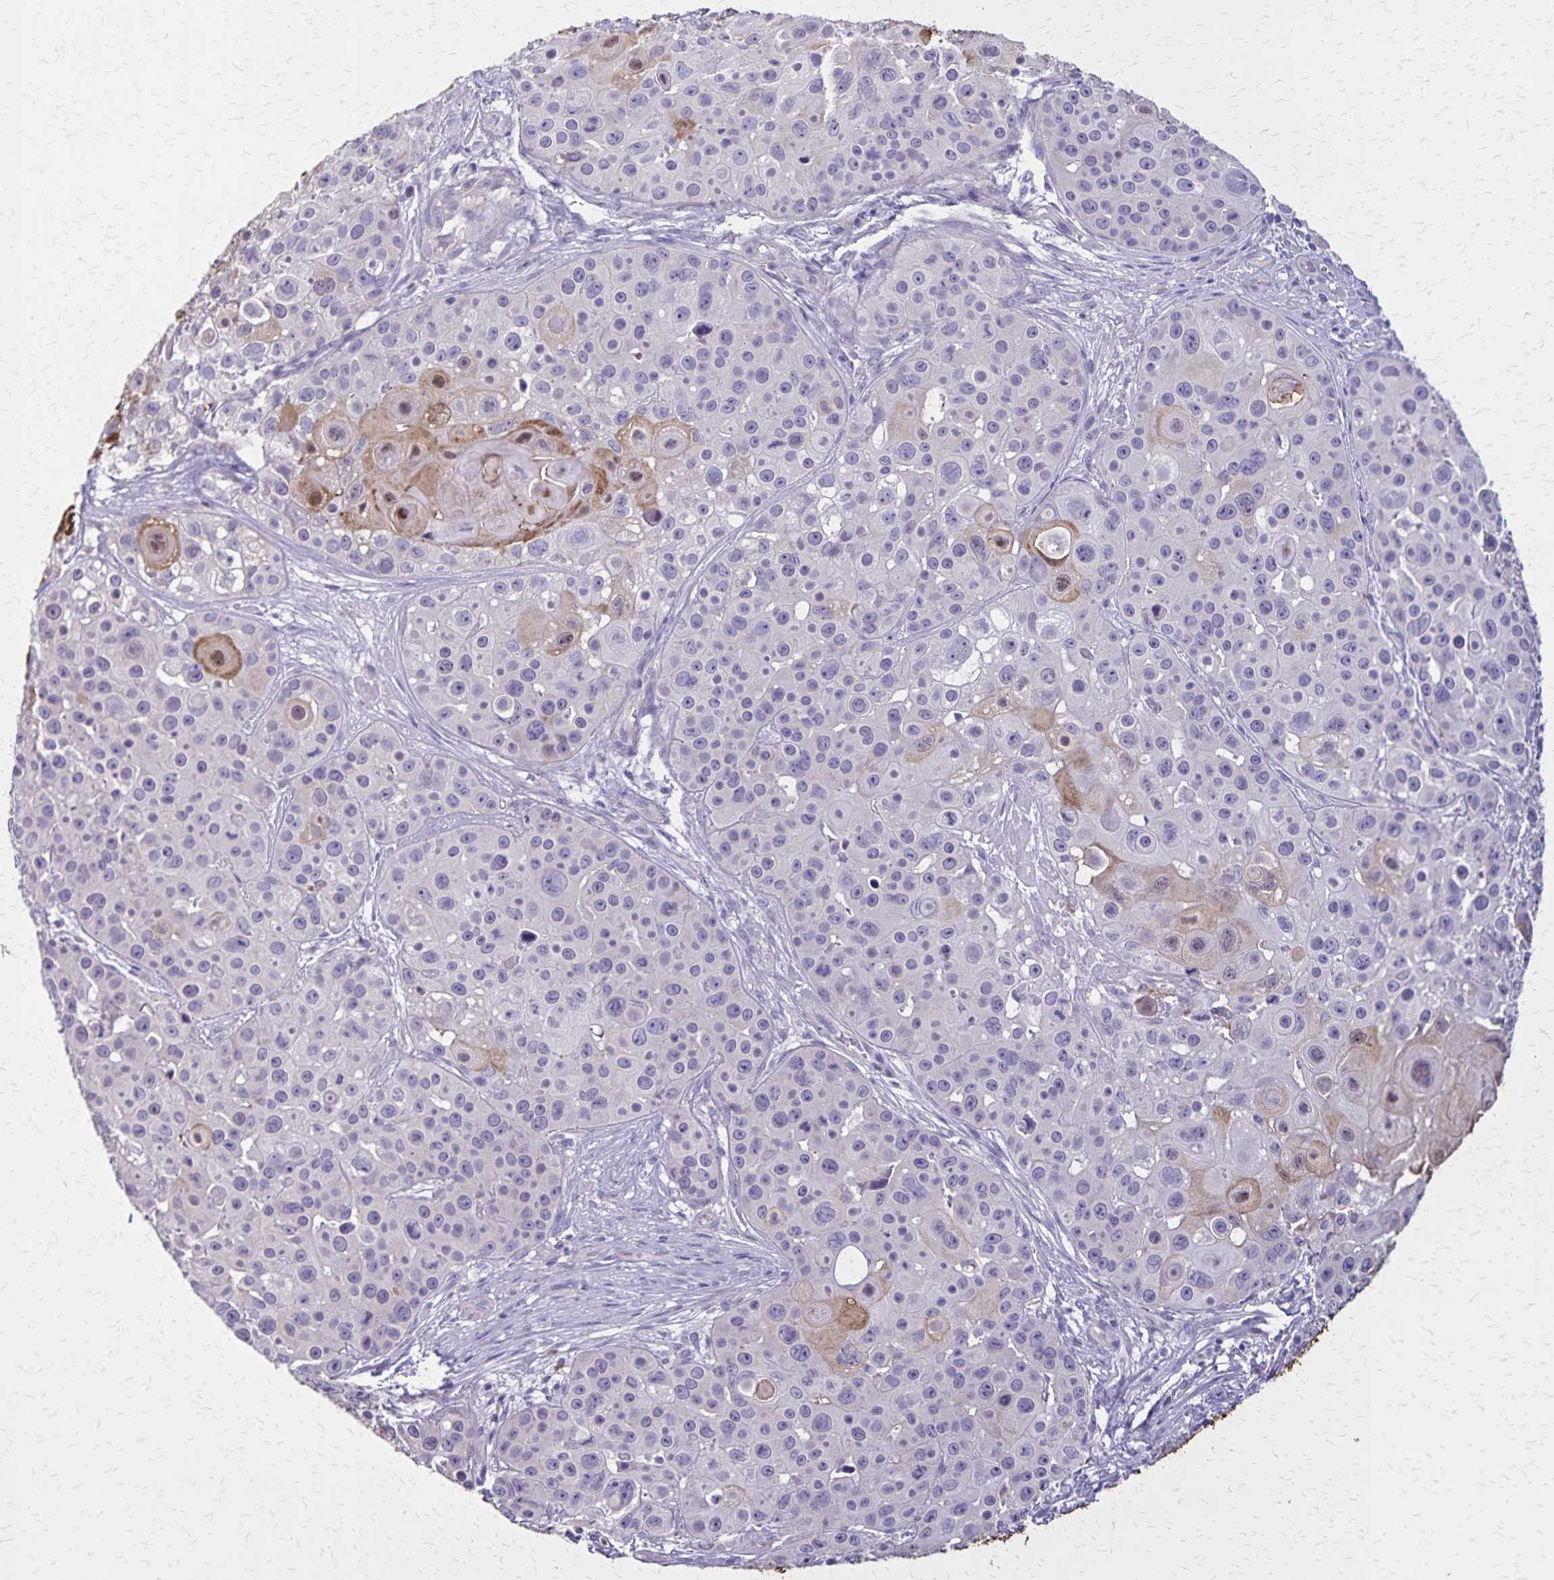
{"staining": {"intensity": "weak", "quantity": "<25%", "location": "cytoplasmic/membranous,nuclear"}, "tissue": "skin cancer", "cell_type": "Tumor cells", "image_type": "cancer", "snomed": [{"axis": "morphology", "description": "Squamous cell carcinoma, NOS"}, {"axis": "topography", "description": "Skin"}], "caption": "Histopathology image shows no significant protein positivity in tumor cells of skin cancer (squamous cell carcinoma).", "gene": "ULBP3", "patient": {"sex": "male", "age": 92}}